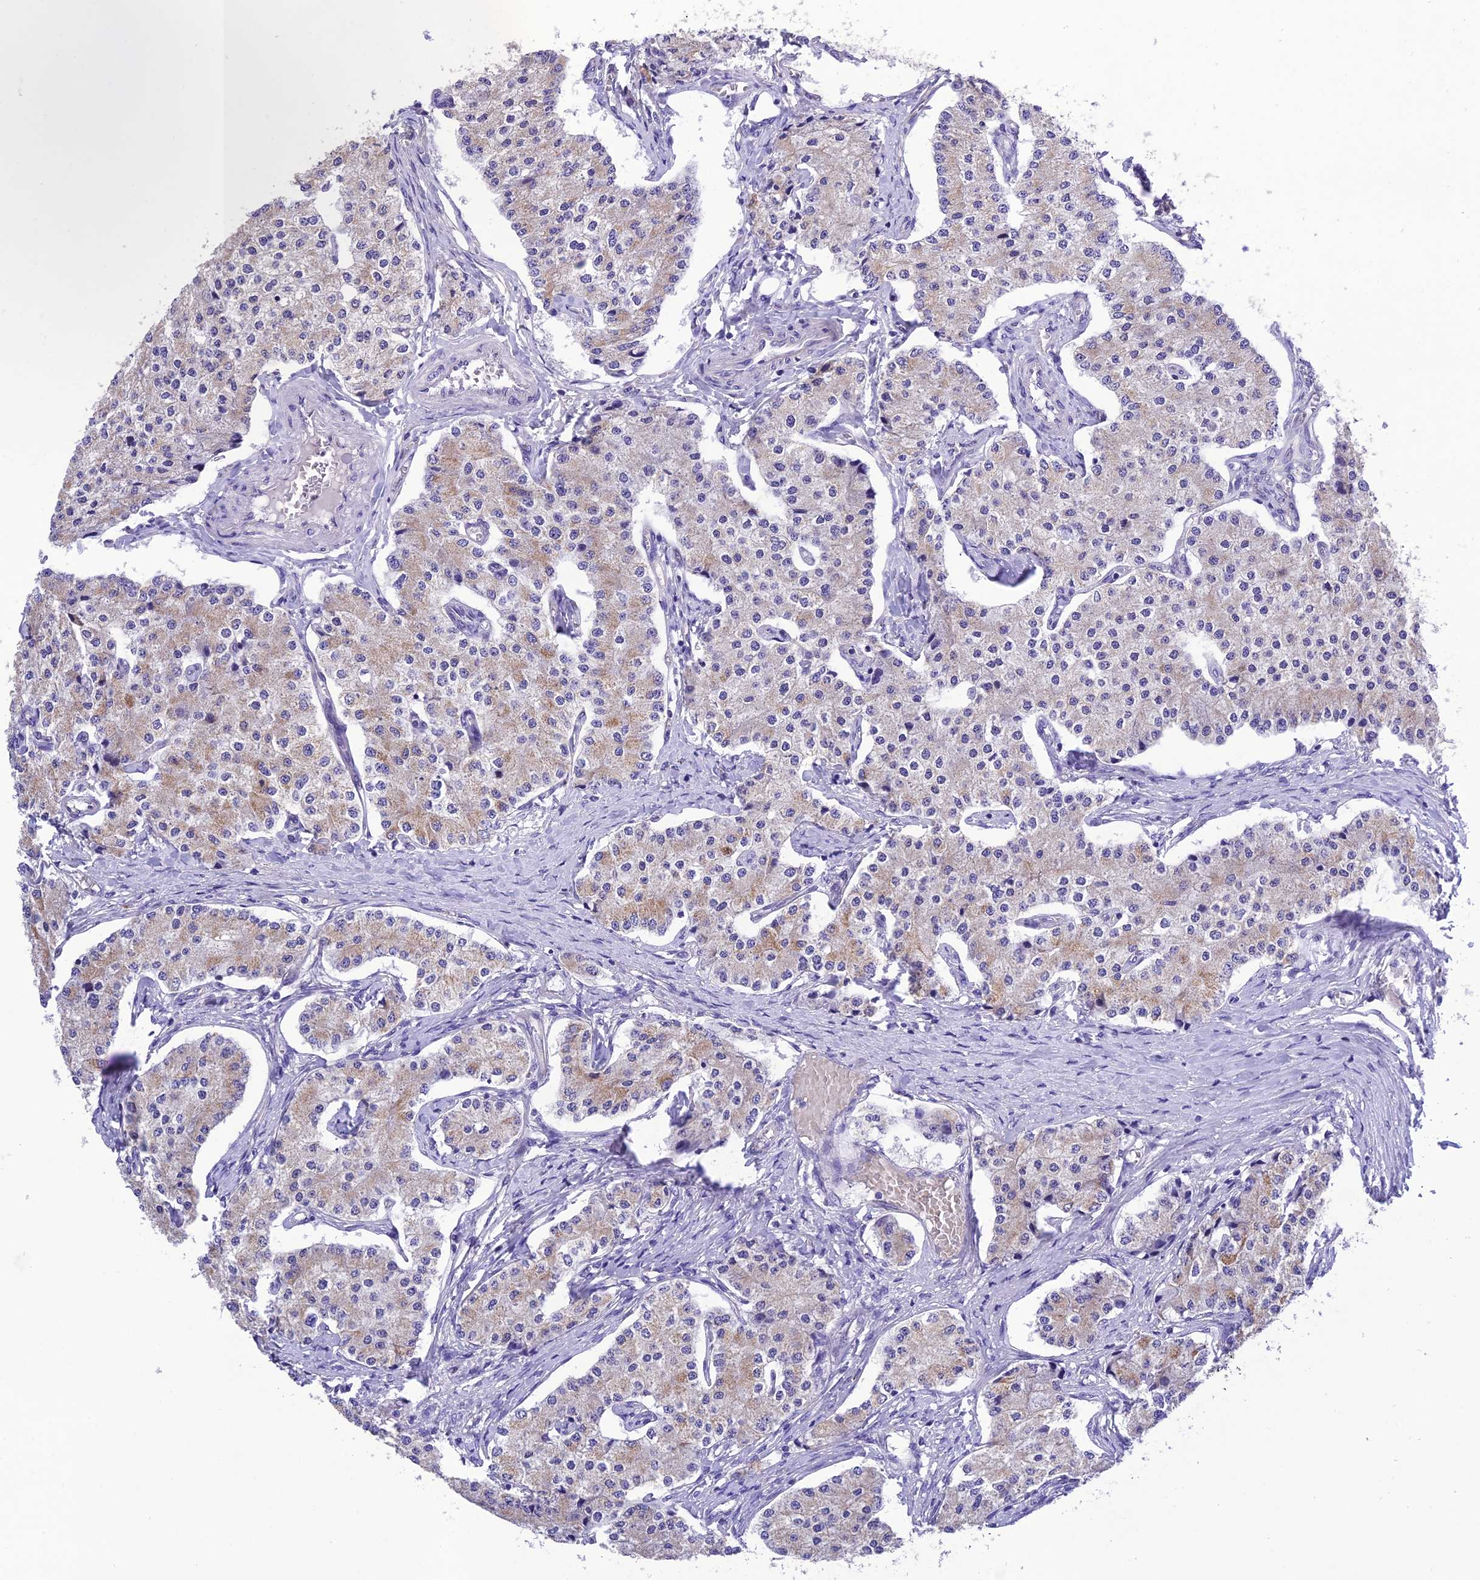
{"staining": {"intensity": "moderate", "quantity": "<25%", "location": "cytoplasmic/membranous"}, "tissue": "carcinoid", "cell_type": "Tumor cells", "image_type": "cancer", "snomed": [{"axis": "morphology", "description": "Carcinoid, malignant, NOS"}, {"axis": "topography", "description": "Colon"}], "caption": "DAB immunohistochemical staining of human malignant carcinoid shows moderate cytoplasmic/membranous protein staining in about <25% of tumor cells.", "gene": "MS4A5", "patient": {"sex": "female", "age": 52}}